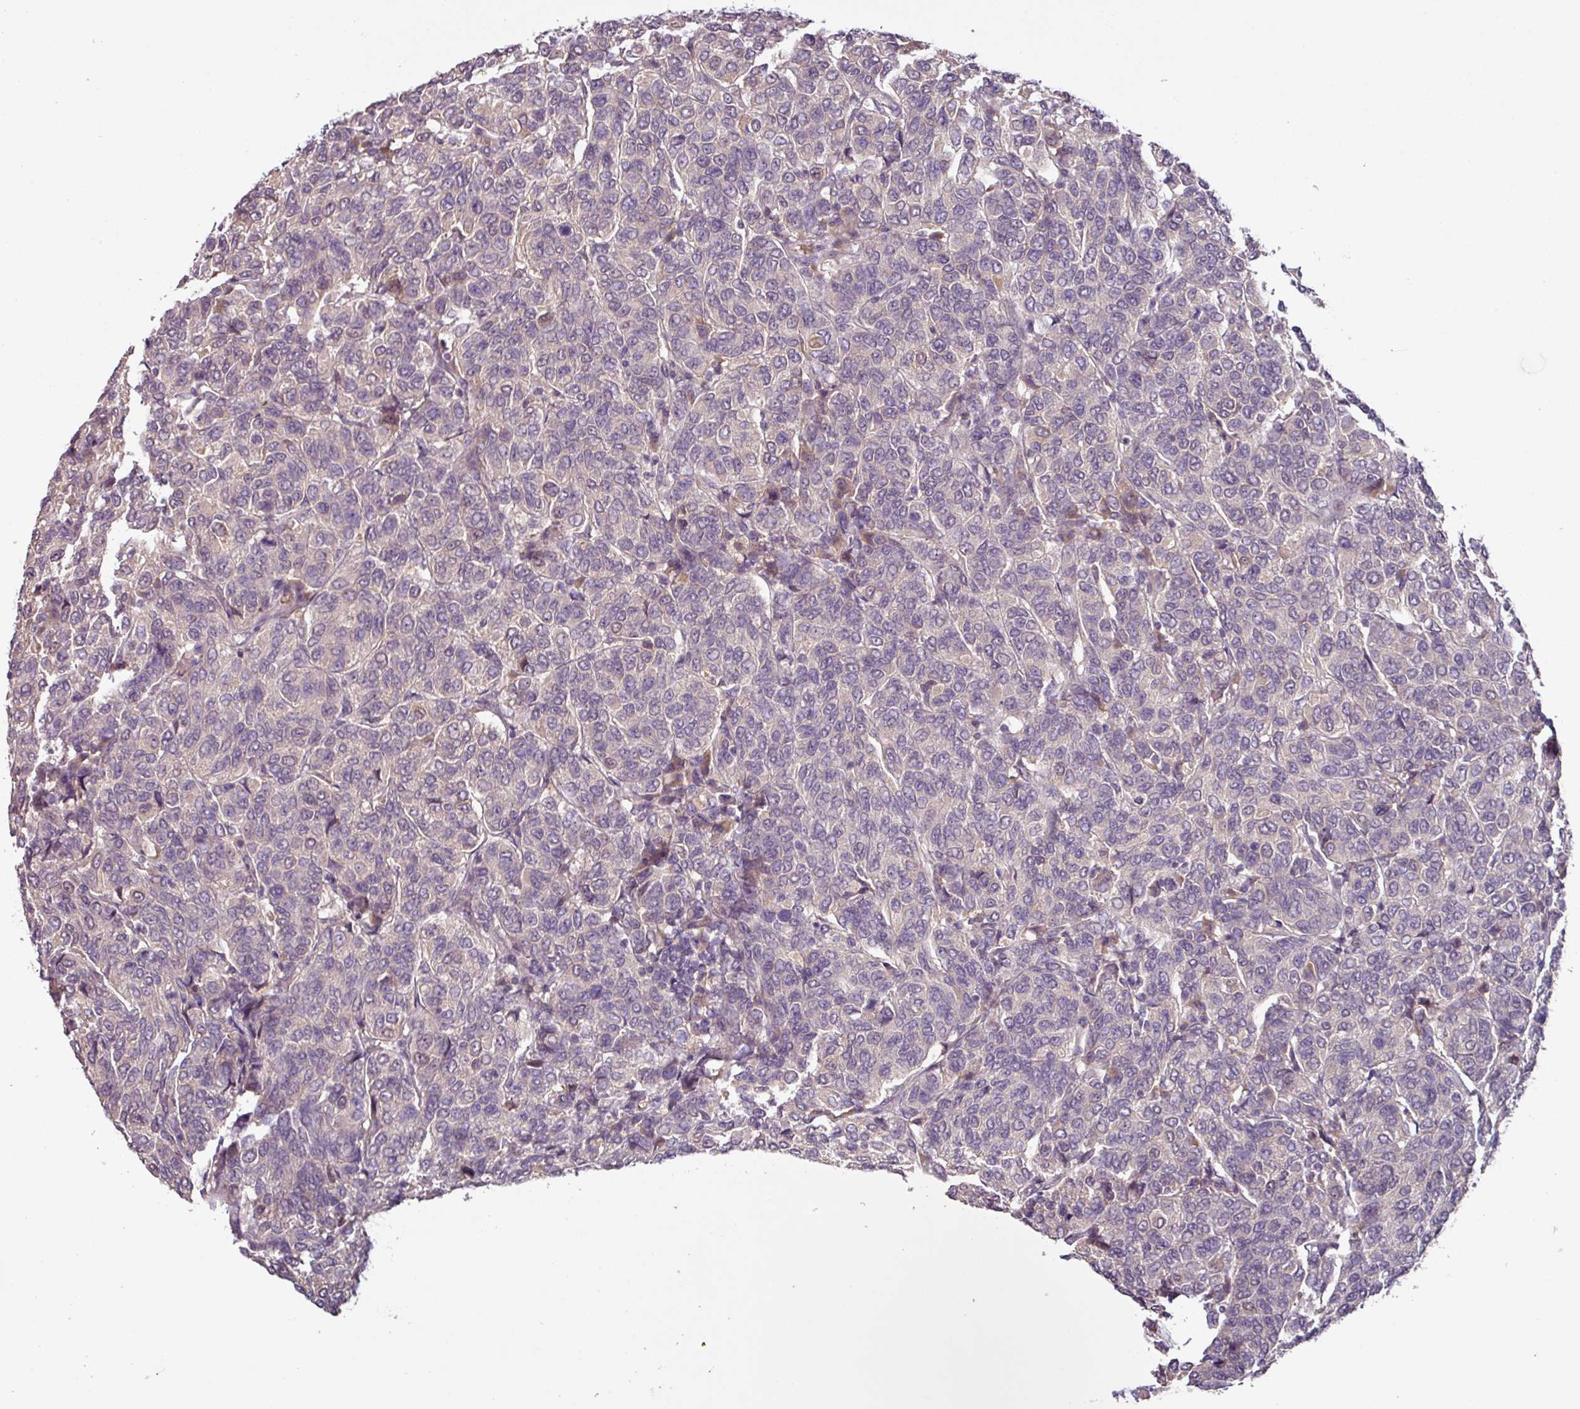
{"staining": {"intensity": "negative", "quantity": "none", "location": "none"}, "tissue": "breast cancer", "cell_type": "Tumor cells", "image_type": "cancer", "snomed": [{"axis": "morphology", "description": "Duct carcinoma"}, {"axis": "topography", "description": "Breast"}], "caption": "High power microscopy photomicrograph of an immunohistochemistry (IHC) micrograph of breast cancer, revealing no significant staining in tumor cells.", "gene": "SLC5A10", "patient": {"sex": "female", "age": 55}}